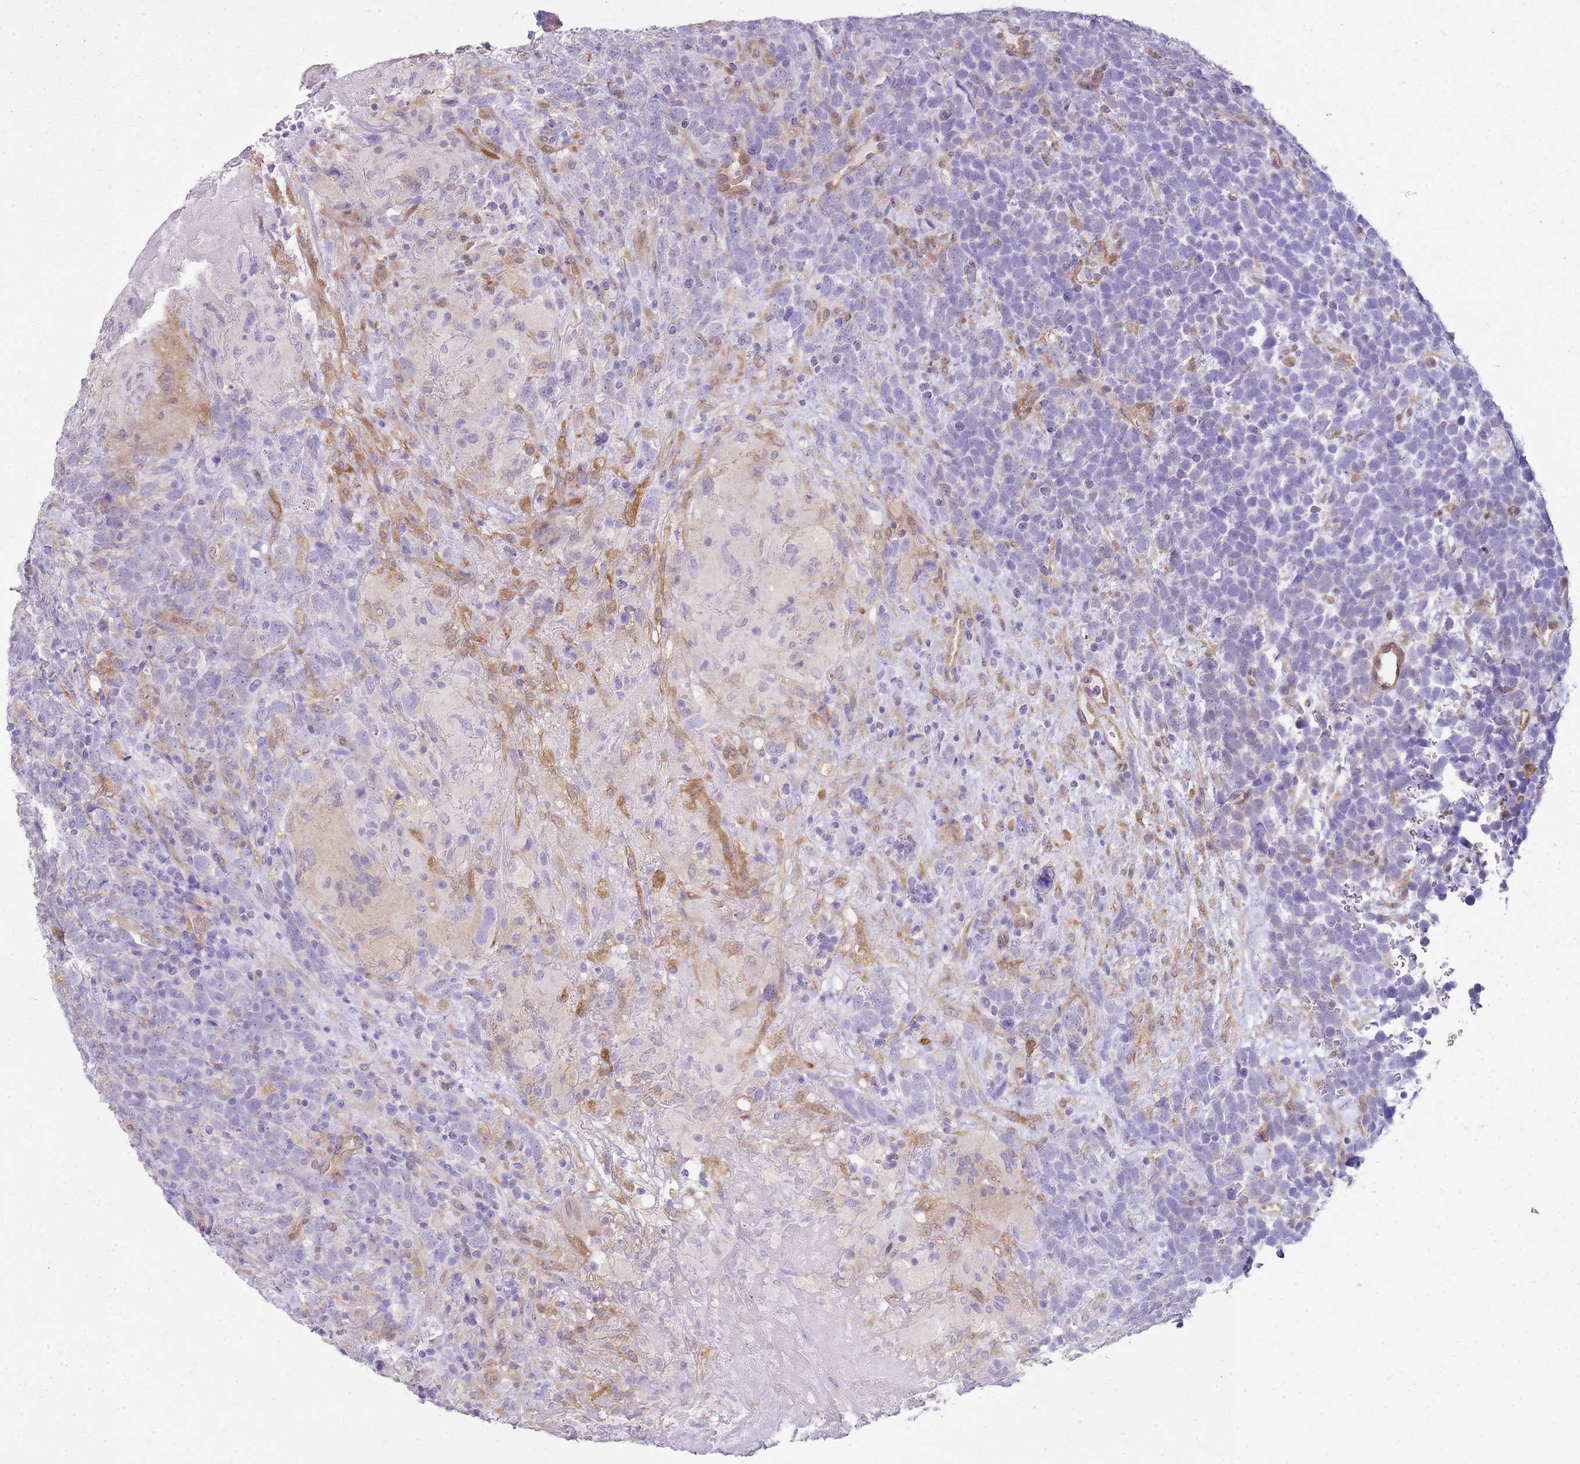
{"staining": {"intensity": "negative", "quantity": "none", "location": "none"}, "tissue": "urothelial cancer", "cell_type": "Tumor cells", "image_type": "cancer", "snomed": [{"axis": "morphology", "description": "Urothelial carcinoma, High grade"}, {"axis": "topography", "description": "Urinary bladder"}], "caption": "The histopathology image exhibits no staining of tumor cells in urothelial cancer. (Stains: DAB IHC with hematoxylin counter stain, Microscopy: brightfield microscopy at high magnification).", "gene": "HSPB1", "patient": {"sex": "female", "age": 82}}